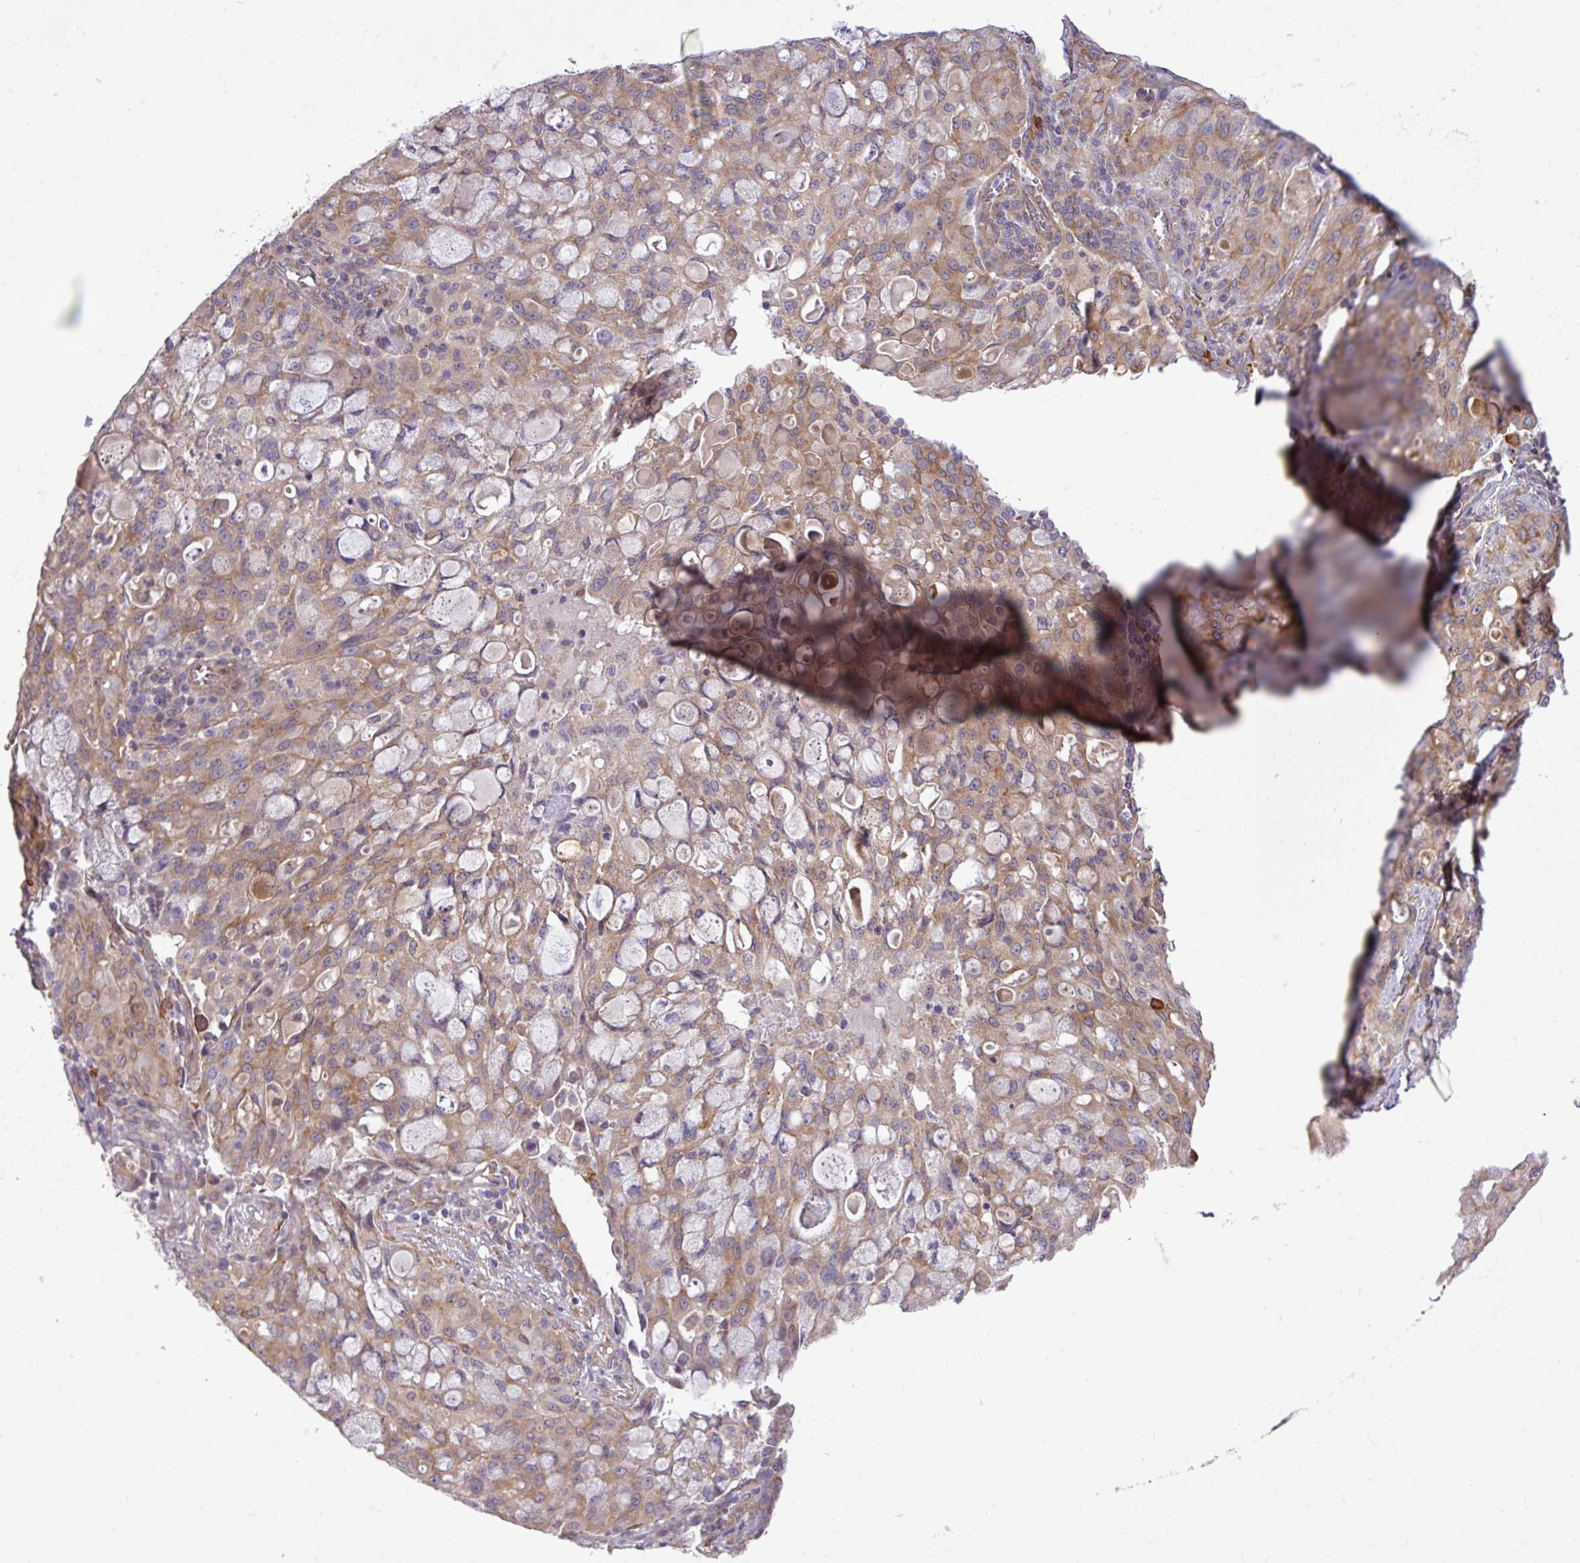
{"staining": {"intensity": "moderate", "quantity": ">75%", "location": "cytoplasmic/membranous"}, "tissue": "lung cancer", "cell_type": "Tumor cells", "image_type": "cancer", "snomed": [{"axis": "morphology", "description": "Adenocarcinoma, NOS"}, {"axis": "topography", "description": "Lung"}], "caption": "A histopathology image of human adenocarcinoma (lung) stained for a protein reveals moderate cytoplasmic/membranous brown staining in tumor cells.", "gene": "FAM222B", "patient": {"sex": "female", "age": 44}}